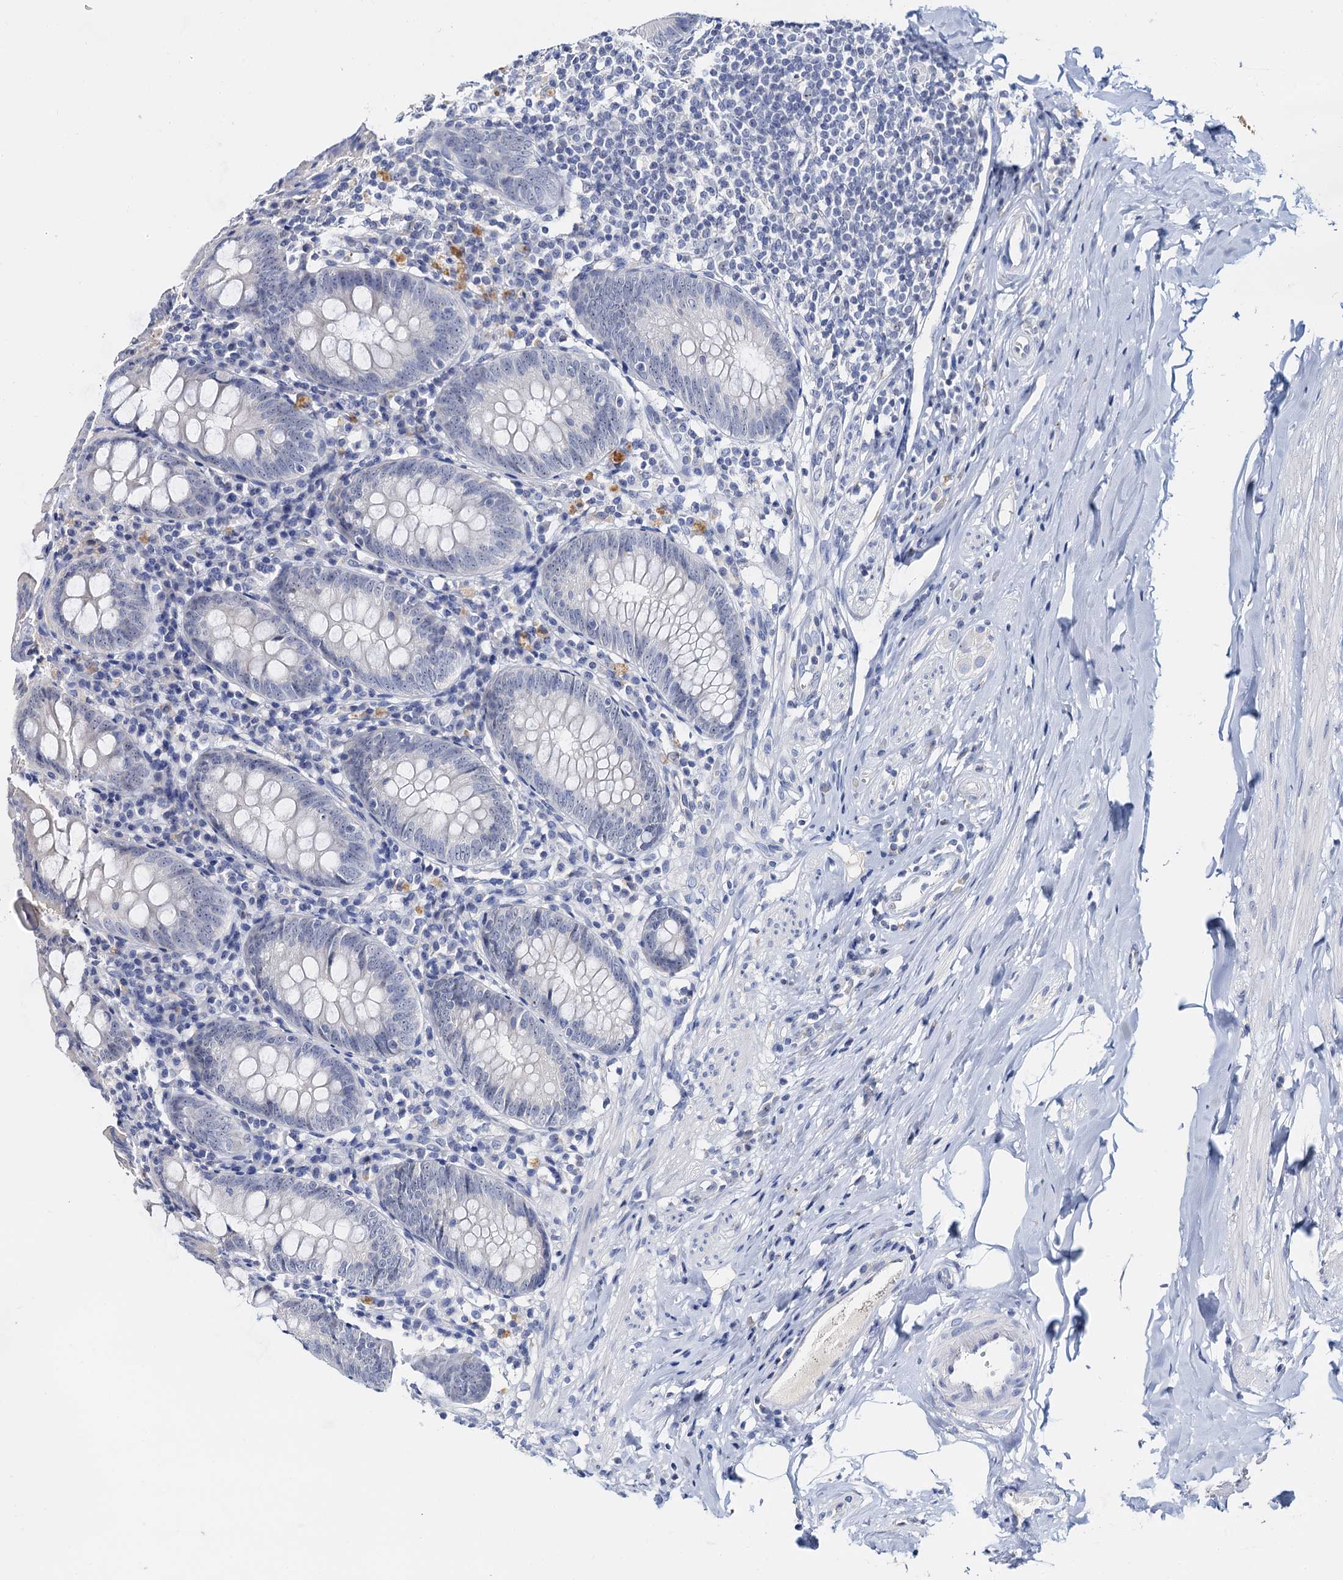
{"staining": {"intensity": "weak", "quantity": ">75%", "location": "nuclear"}, "tissue": "appendix", "cell_type": "Glandular cells", "image_type": "normal", "snomed": [{"axis": "morphology", "description": "Normal tissue, NOS"}, {"axis": "topography", "description": "Appendix"}], "caption": "Appendix stained with a brown dye demonstrates weak nuclear positive staining in about >75% of glandular cells.", "gene": "NOP2", "patient": {"sex": "female", "age": 54}}